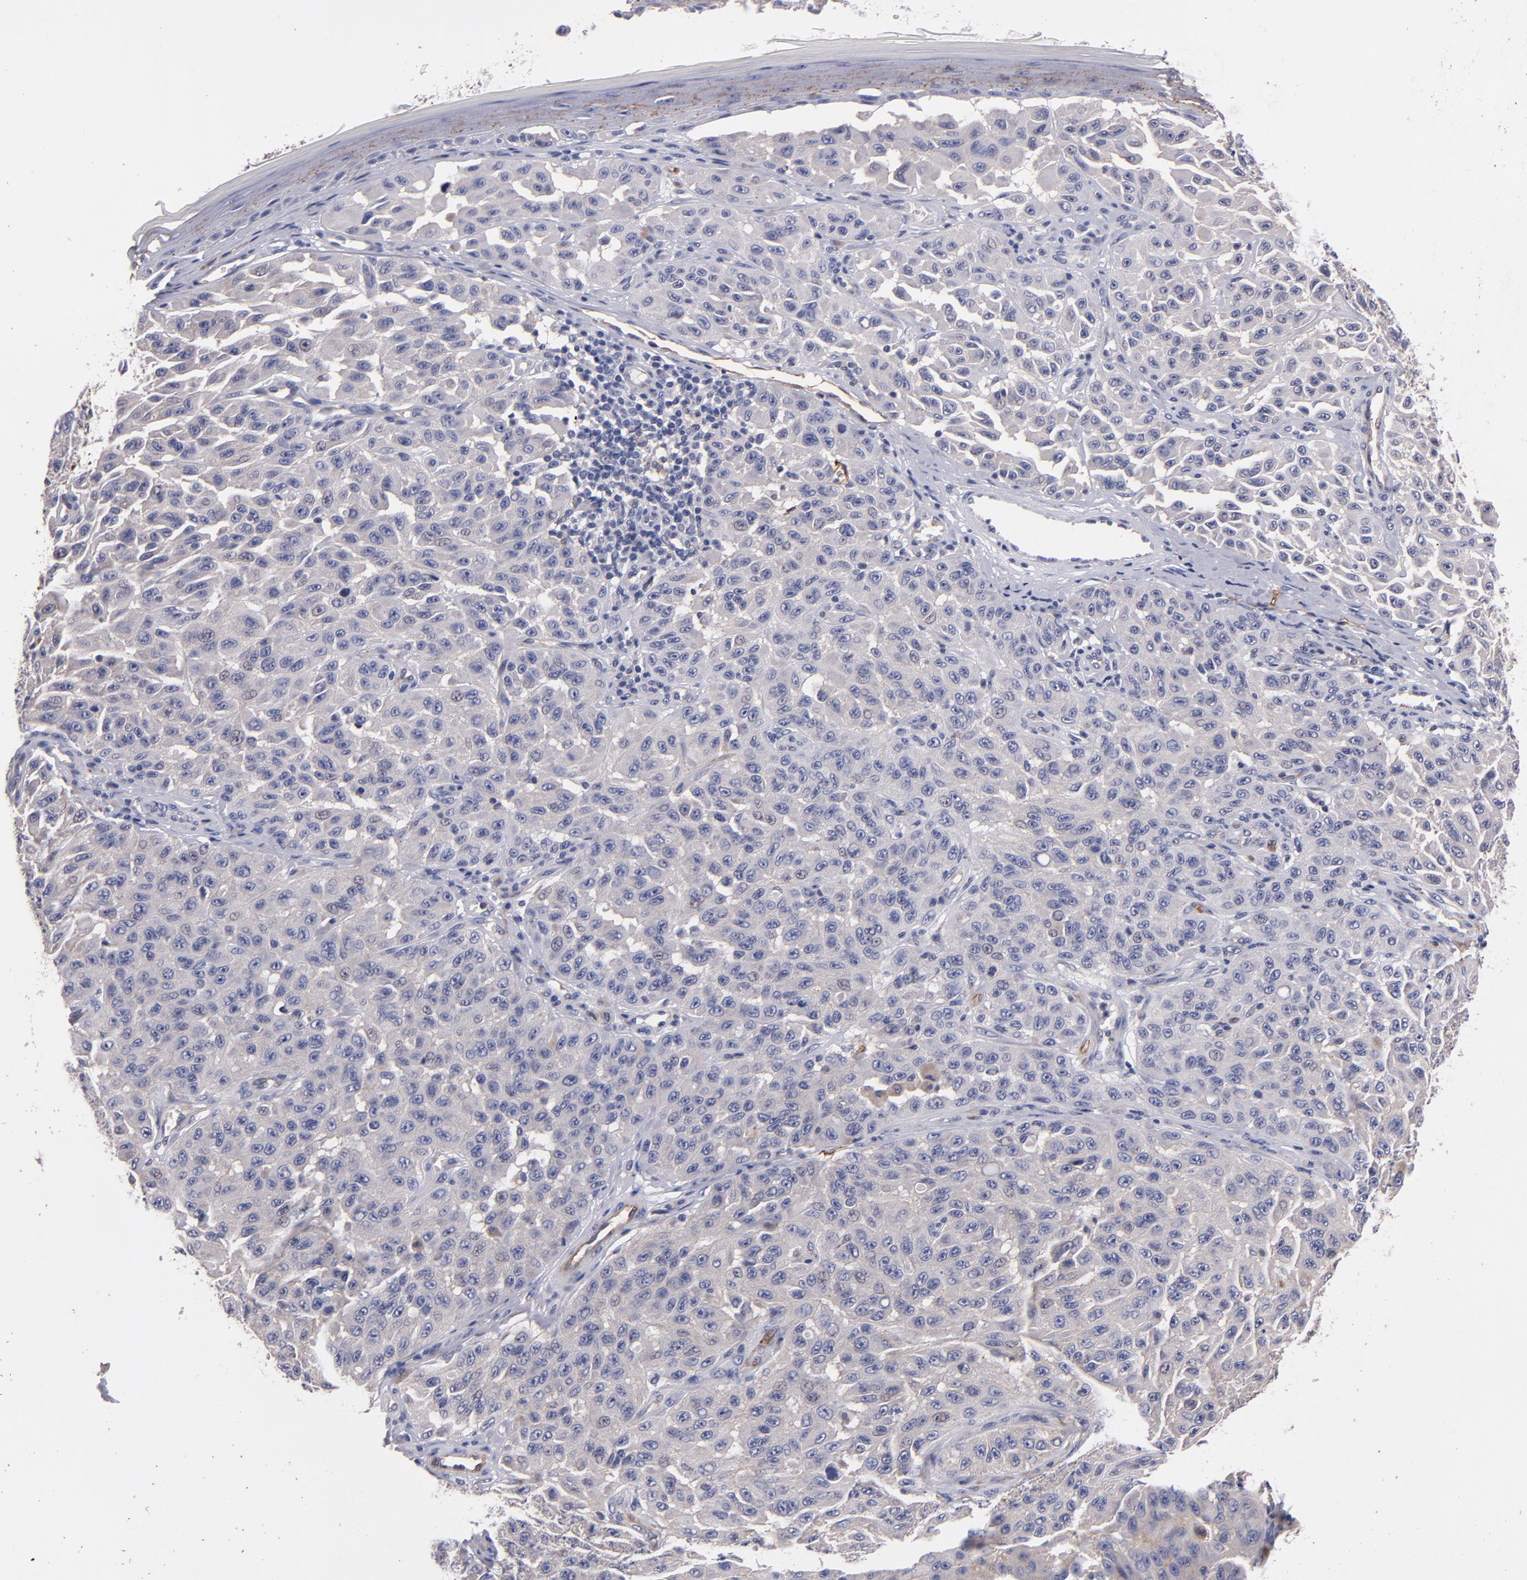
{"staining": {"intensity": "negative", "quantity": "none", "location": "none"}, "tissue": "melanoma", "cell_type": "Tumor cells", "image_type": "cancer", "snomed": [{"axis": "morphology", "description": "Malignant melanoma, NOS"}, {"axis": "topography", "description": "Skin"}], "caption": "Immunohistochemistry (IHC) image of human melanoma stained for a protein (brown), which displays no expression in tumor cells. Nuclei are stained in blue.", "gene": "CLDN5", "patient": {"sex": "male", "age": 30}}